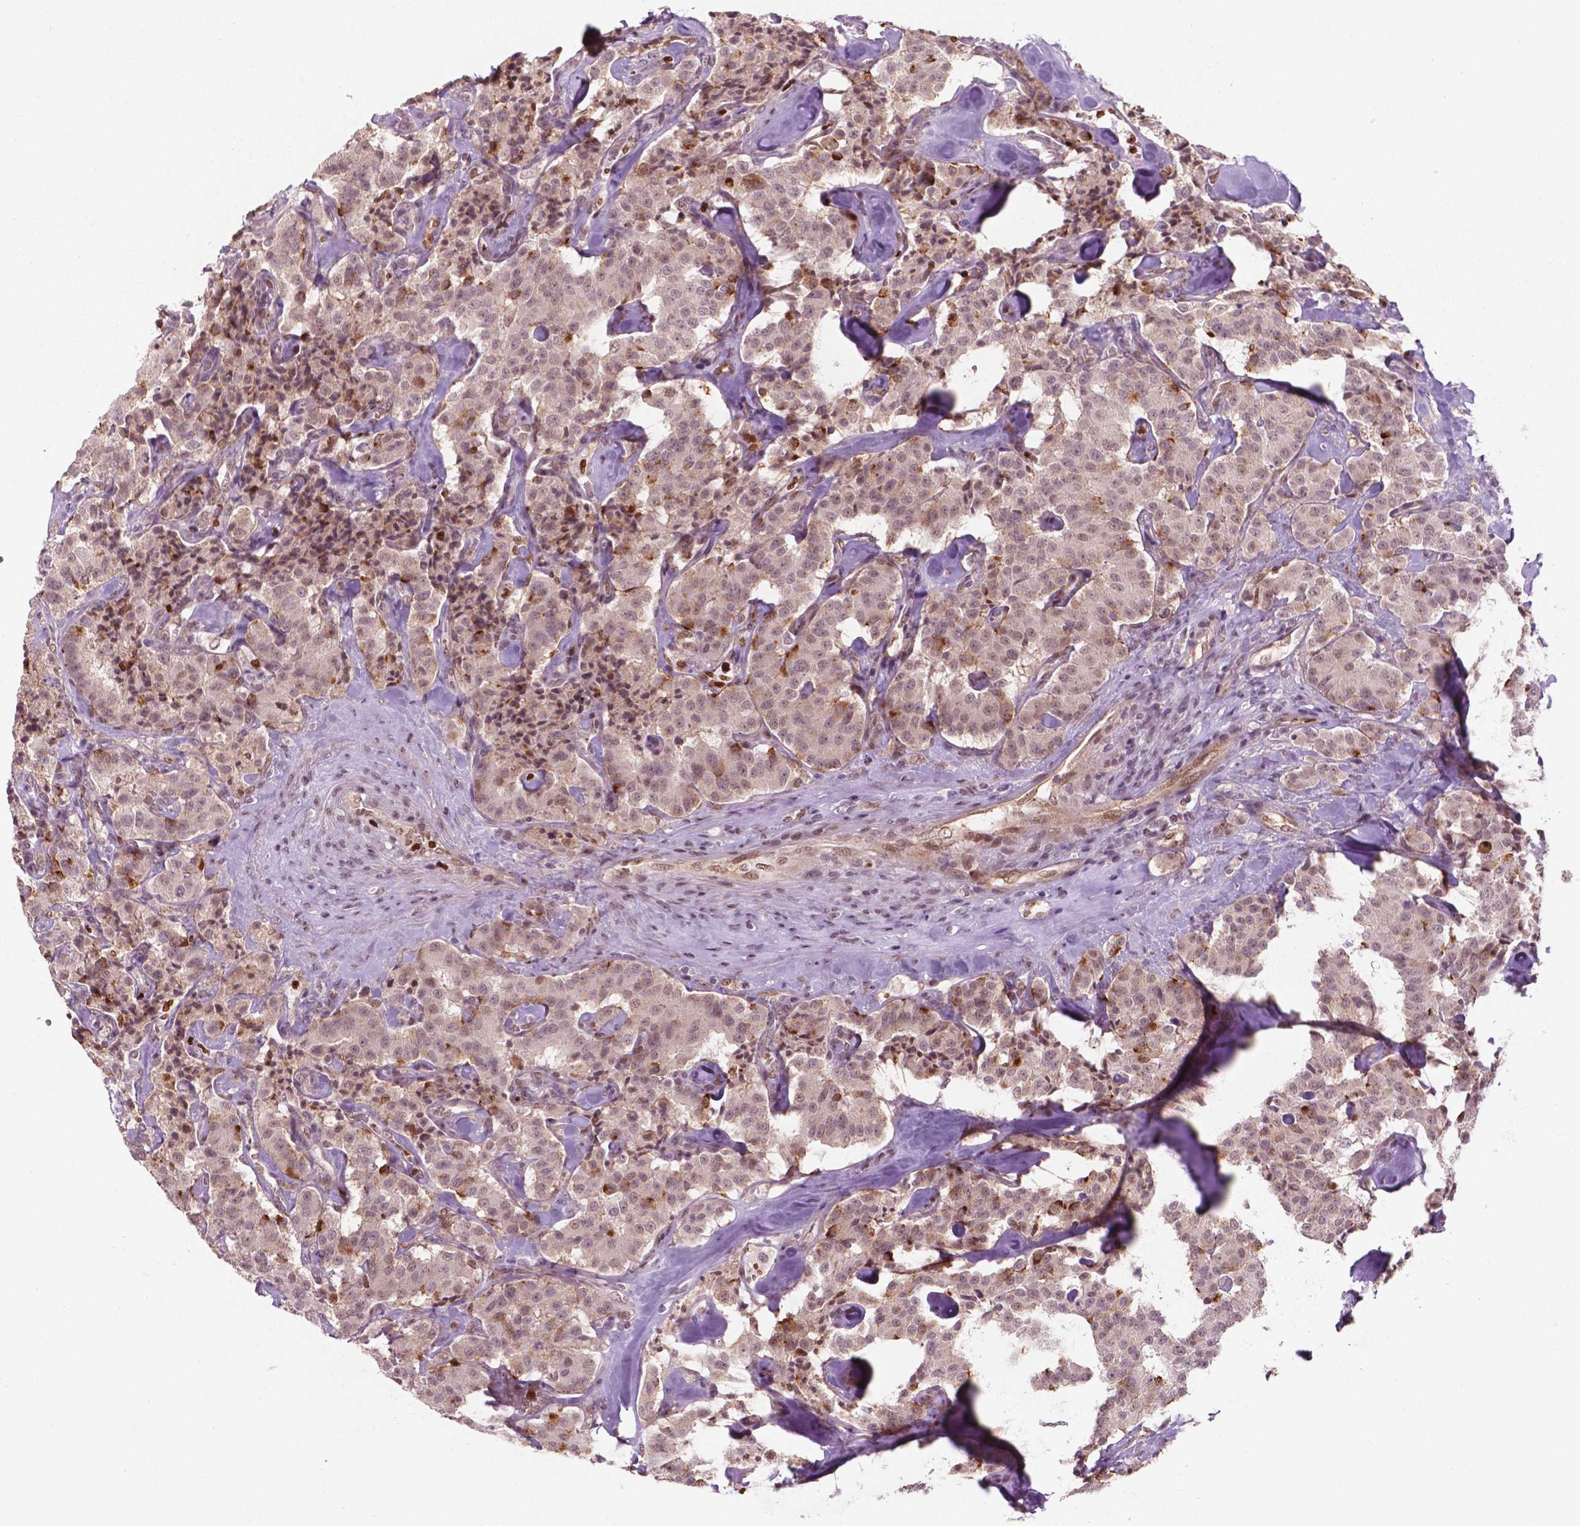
{"staining": {"intensity": "negative", "quantity": "none", "location": "none"}, "tissue": "carcinoid", "cell_type": "Tumor cells", "image_type": "cancer", "snomed": [{"axis": "morphology", "description": "Carcinoid, malignant, NOS"}, {"axis": "topography", "description": "Pancreas"}], "caption": "Immunohistochemical staining of carcinoid shows no significant staining in tumor cells. (Immunohistochemistry, brightfield microscopy, high magnification).", "gene": "NFAT5", "patient": {"sex": "male", "age": 41}}